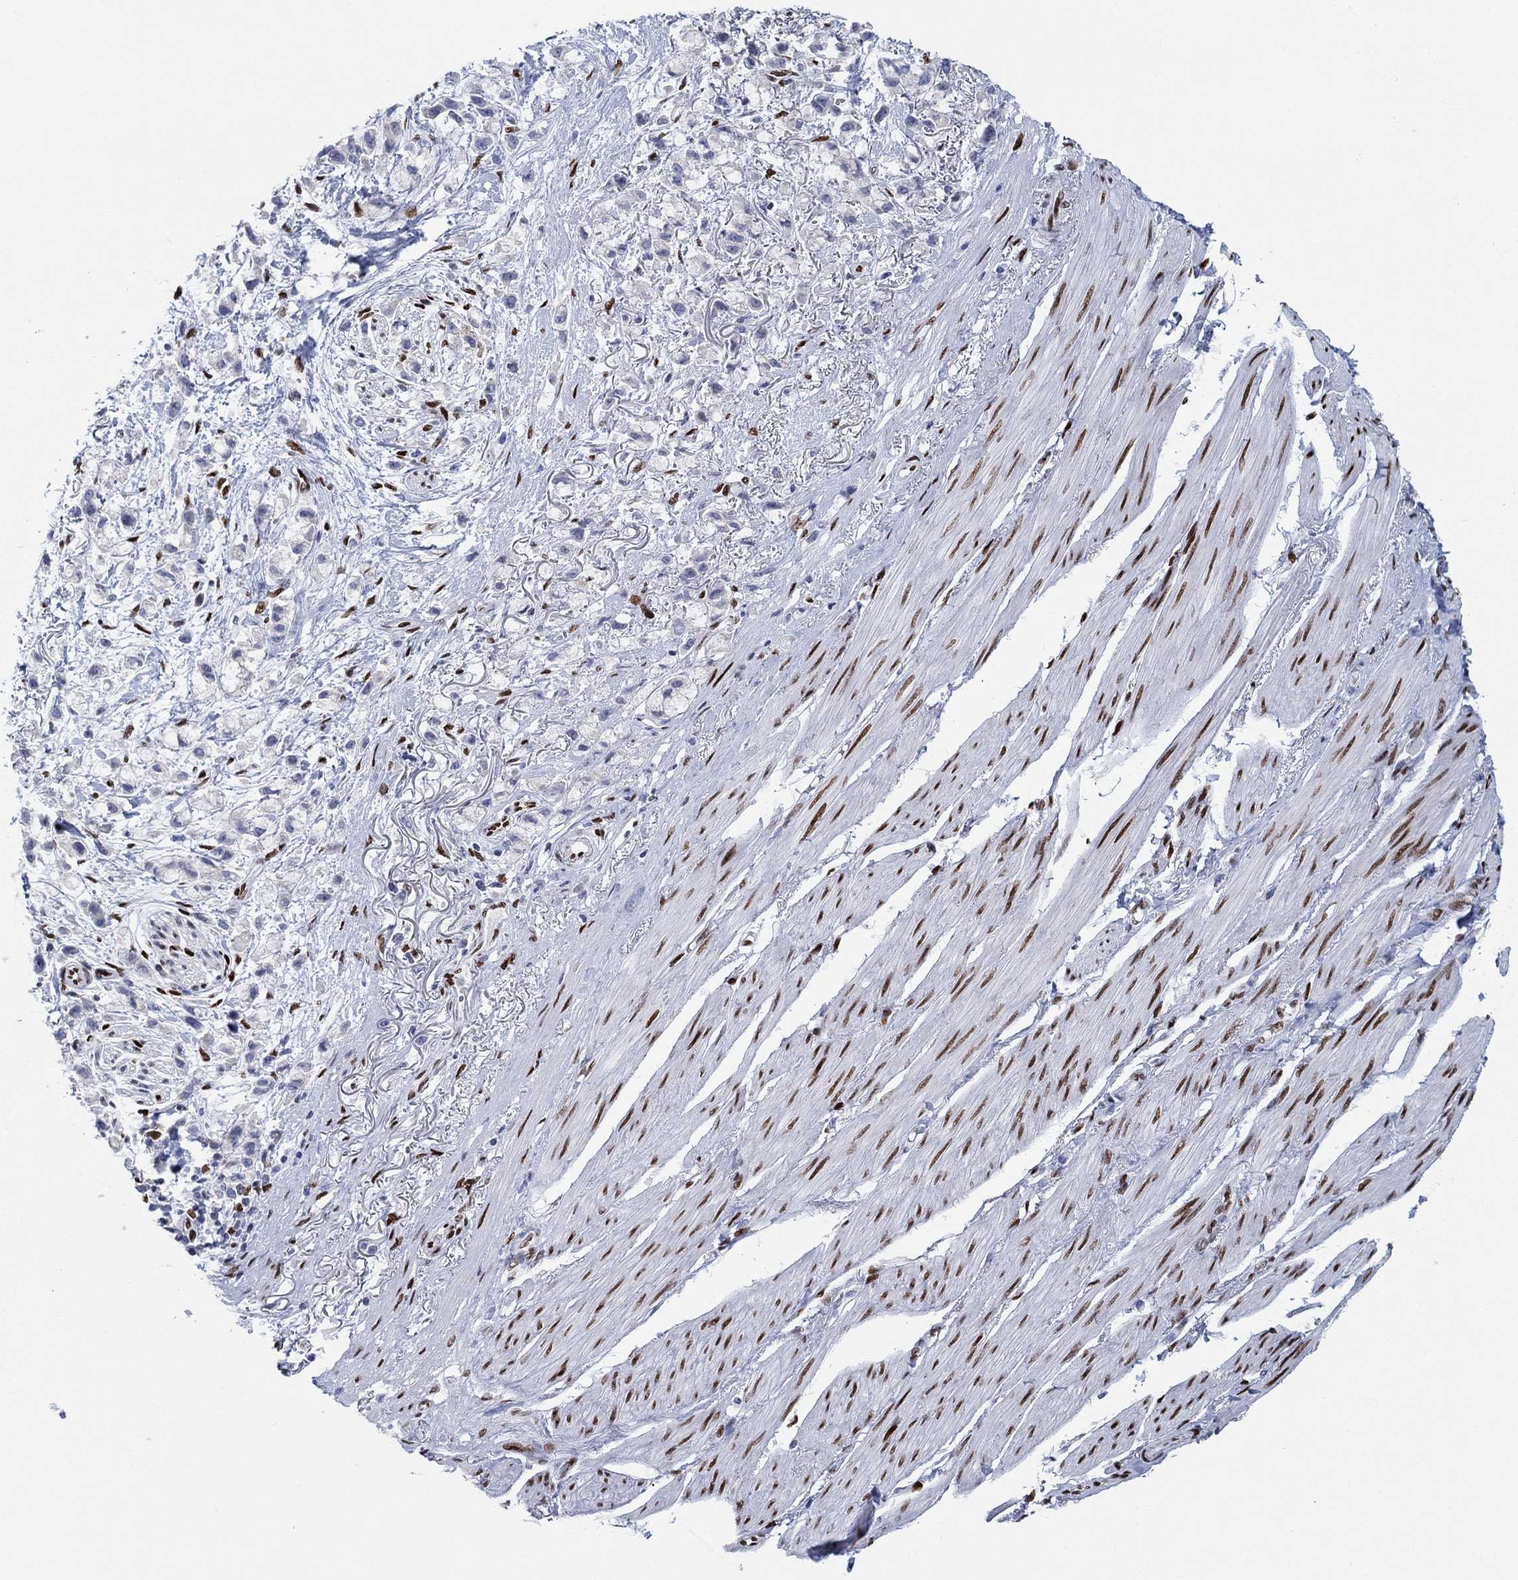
{"staining": {"intensity": "negative", "quantity": "none", "location": "none"}, "tissue": "stomach cancer", "cell_type": "Tumor cells", "image_type": "cancer", "snomed": [{"axis": "morphology", "description": "Adenocarcinoma, NOS"}, {"axis": "topography", "description": "Stomach"}], "caption": "Stomach cancer stained for a protein using immunohistochemistry (IHC) shows no expression tumor cells.", "gene": "ZEB1", "patient": {"sex": "female", "age": 81}}